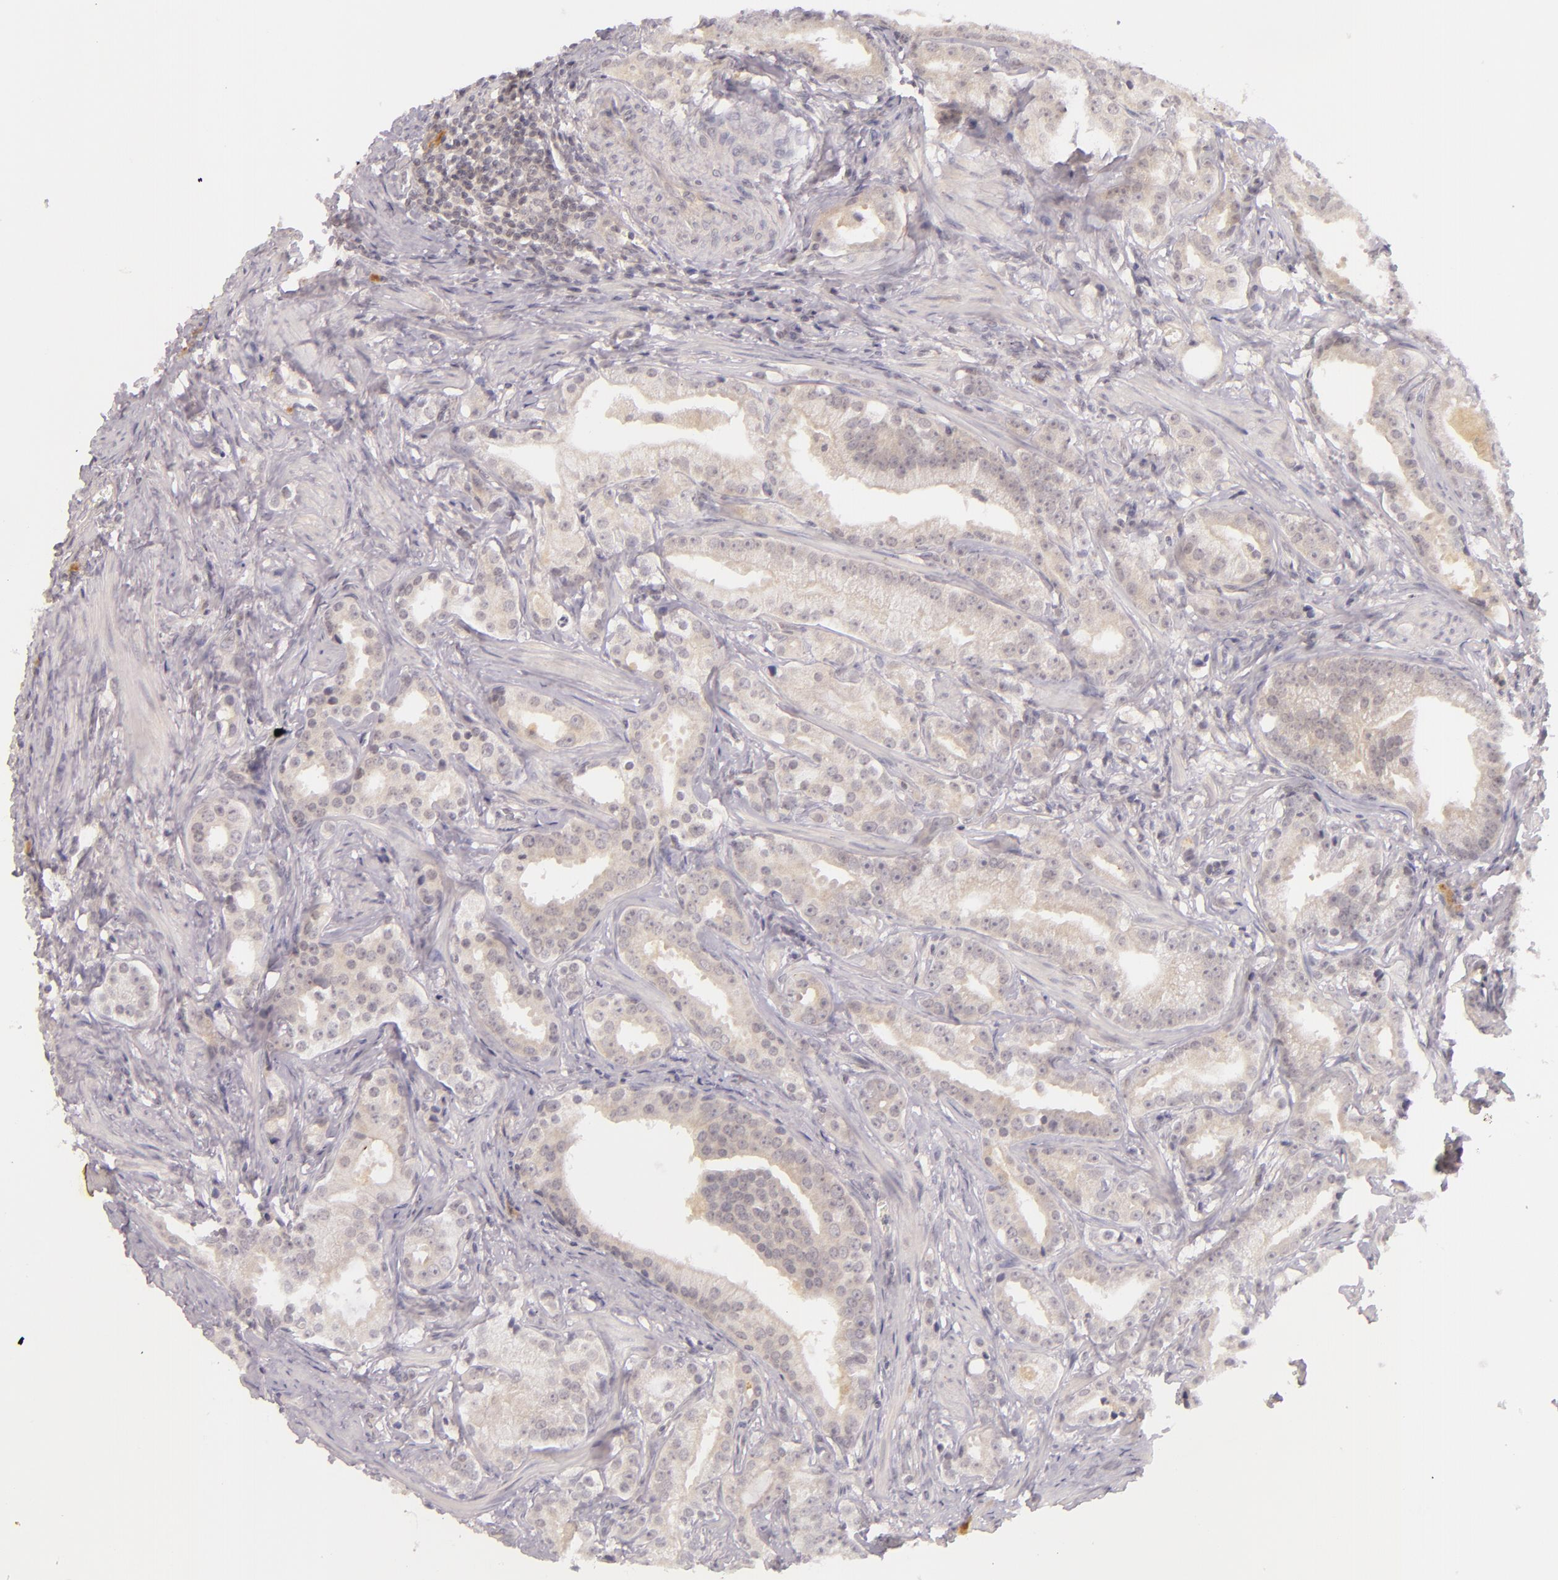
{"staining": {"intensity": "weak", "quantity": "25%-75%", "location": "cytoplasmic/membranous"}, "tissue": "prostate cancer", "cell_type": "Tumor cells", "image_type": "cancer", "snomed": [{"axis": "morphology", "description": "Adenocarcinoma, Low grade"}, {"axis": "topography", "description": "Prostate"}], "caption": "Low-grade adenocarcinoma (prostate) stained for a protein displays weak cytoplasmic/membranous positivity in tumor cells.", "gene": "CASP8", "patient": {"sex": "male", "age": 59}}